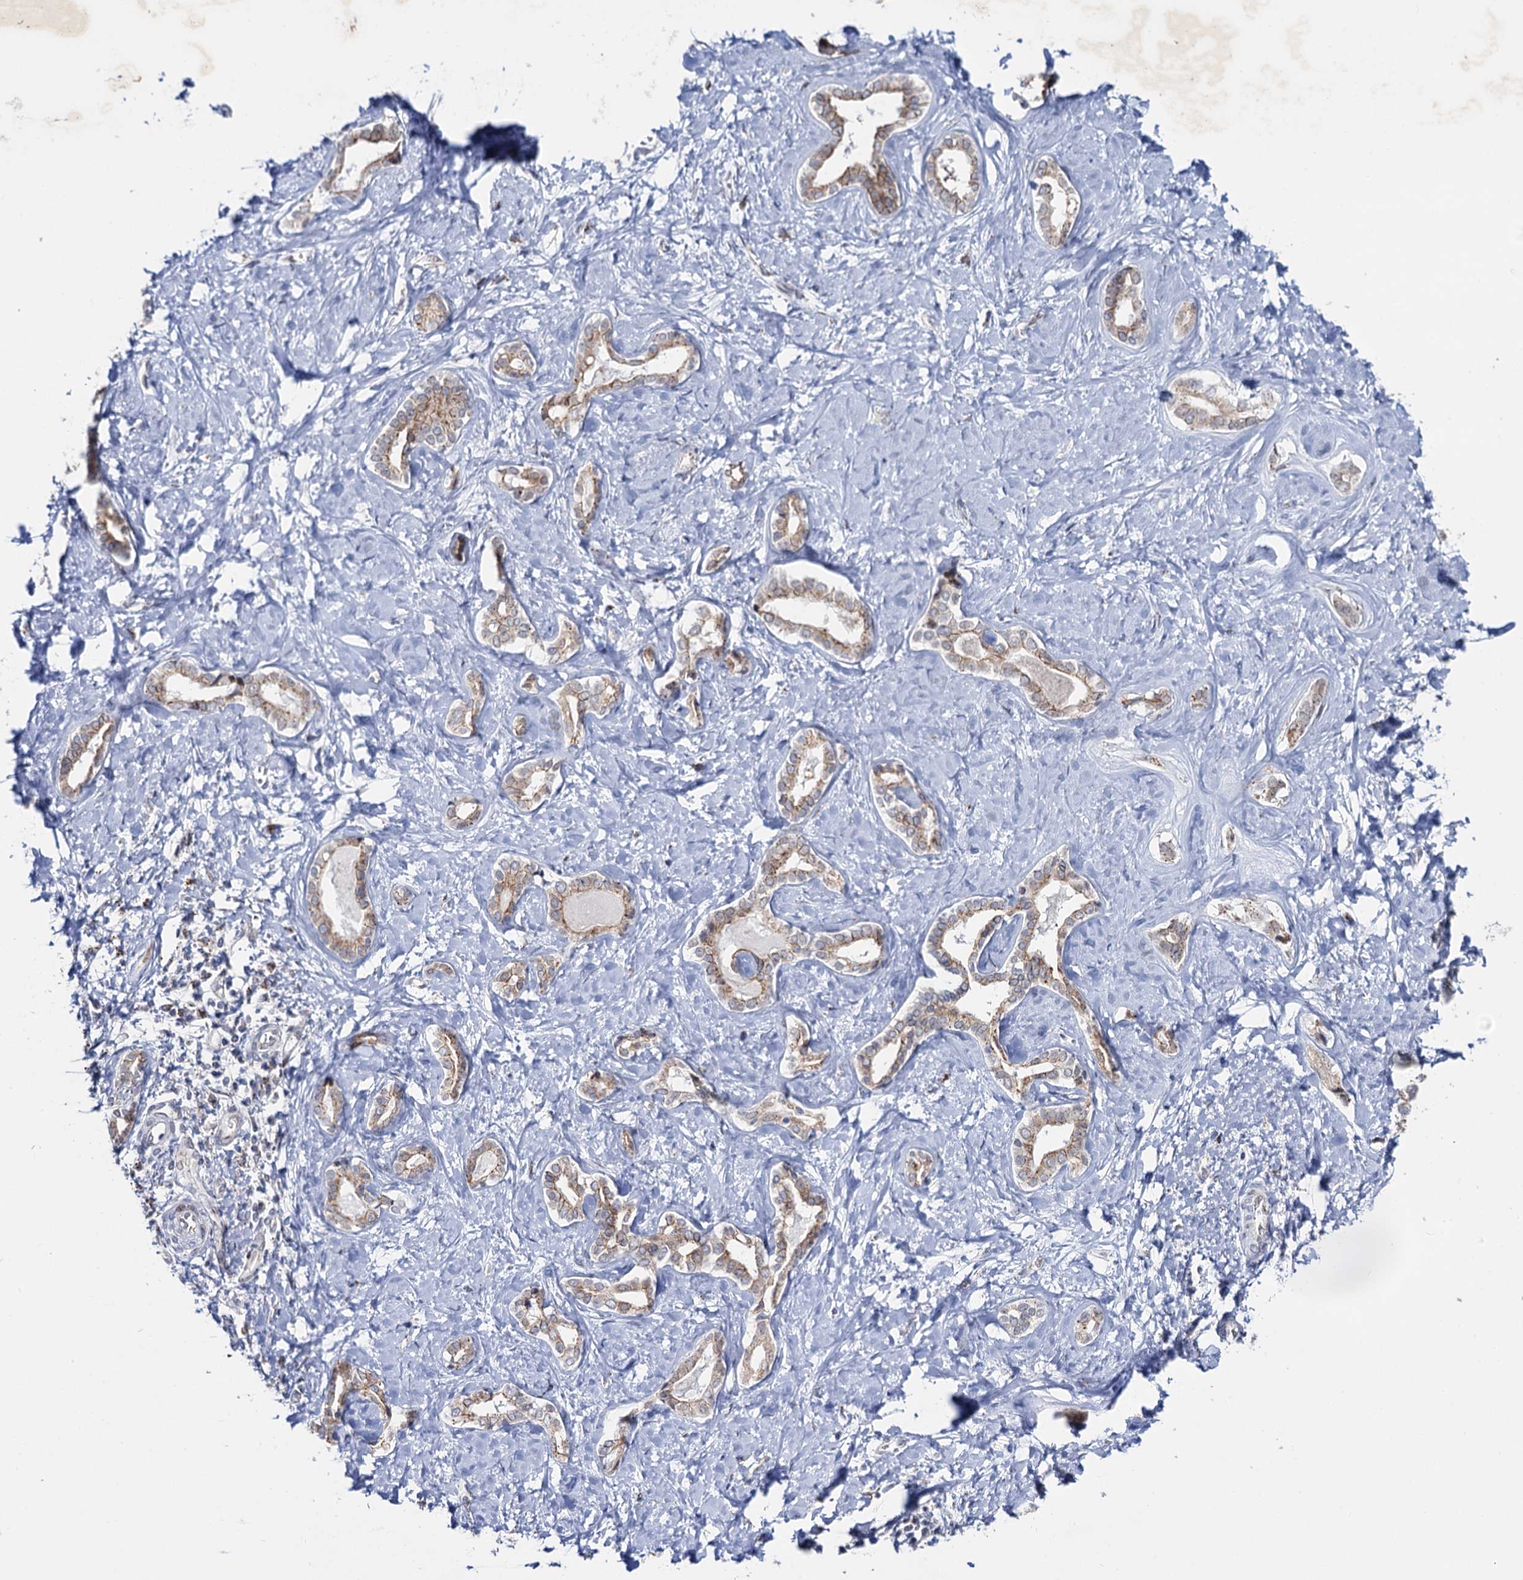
{"staining": {"intensity": "weak", "quantity": ">75%", "location": "cytoplasmic/membranous"}, "tissue": "liver cancer", "cell_type": "Tumor cells", "image_type": "cancer", "snomed": [{"axis": "morphology", "description": "Carcinoma, Hepatocellular, NOS"}, {"axis": "topography", "description": "Liver"}], "caption": "Liver cancer (hepatocellular carcinoma) stained with a protein marker exhibits weak staining in tumor cells.", "gene": "THAP2", "patient": {"sex": "female", "age": 73}}